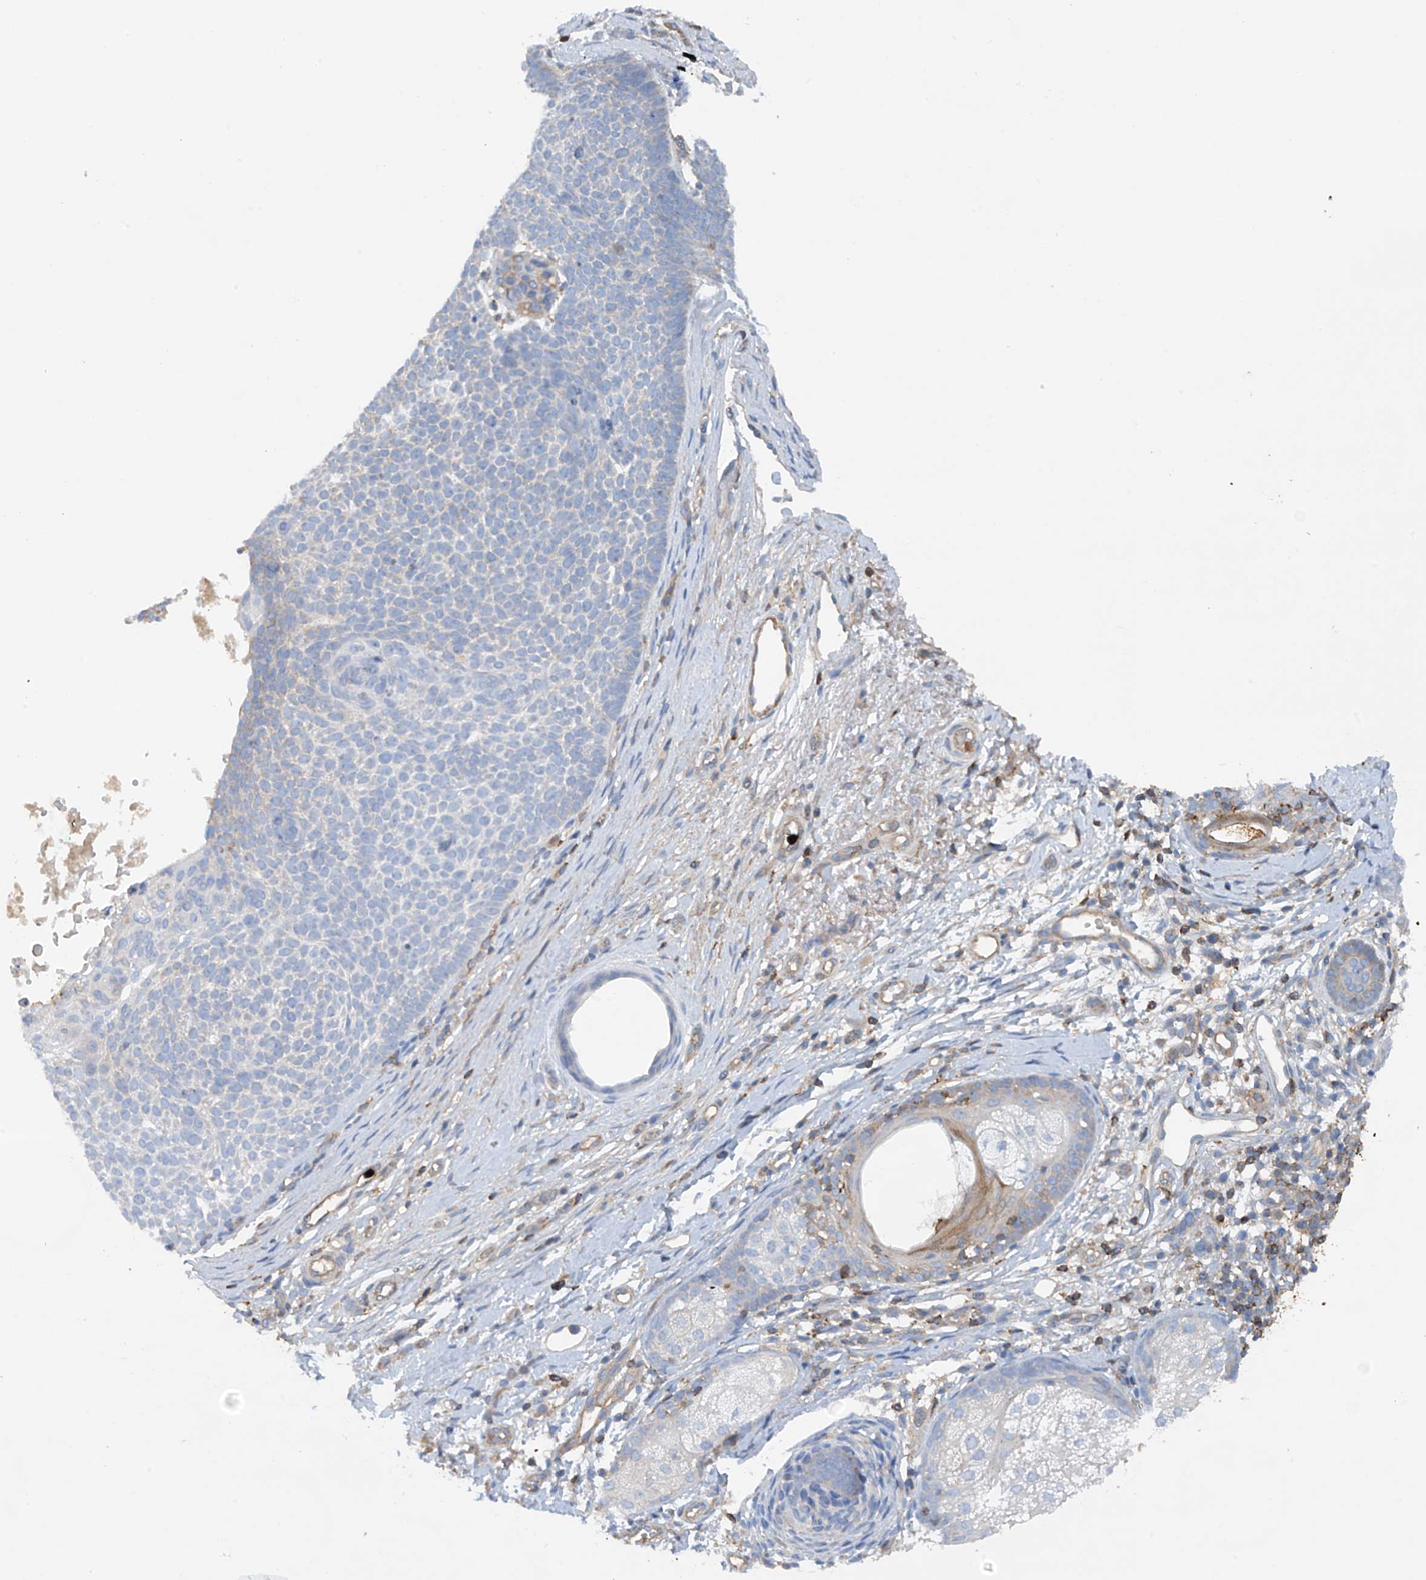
{"staining": {"intensity": "negative", "quantity": "none", "location": "none"}, "tissue": "skin cancer", "cell_type": "Tumor cells", "image_type": "cancer", "snomed": [{"axis": "morphology", "description": "Basal cell carcinoma"}, {"axis": "topography", "description": "Skin"}], "caption": "High power microscopy image of an IHC histopathology image of basal cell carcinoma (skin), revealing no significant positivity in tumor cells.", "gene": "PHACTR2", "patient": {"sex": "female", "age": 81}}